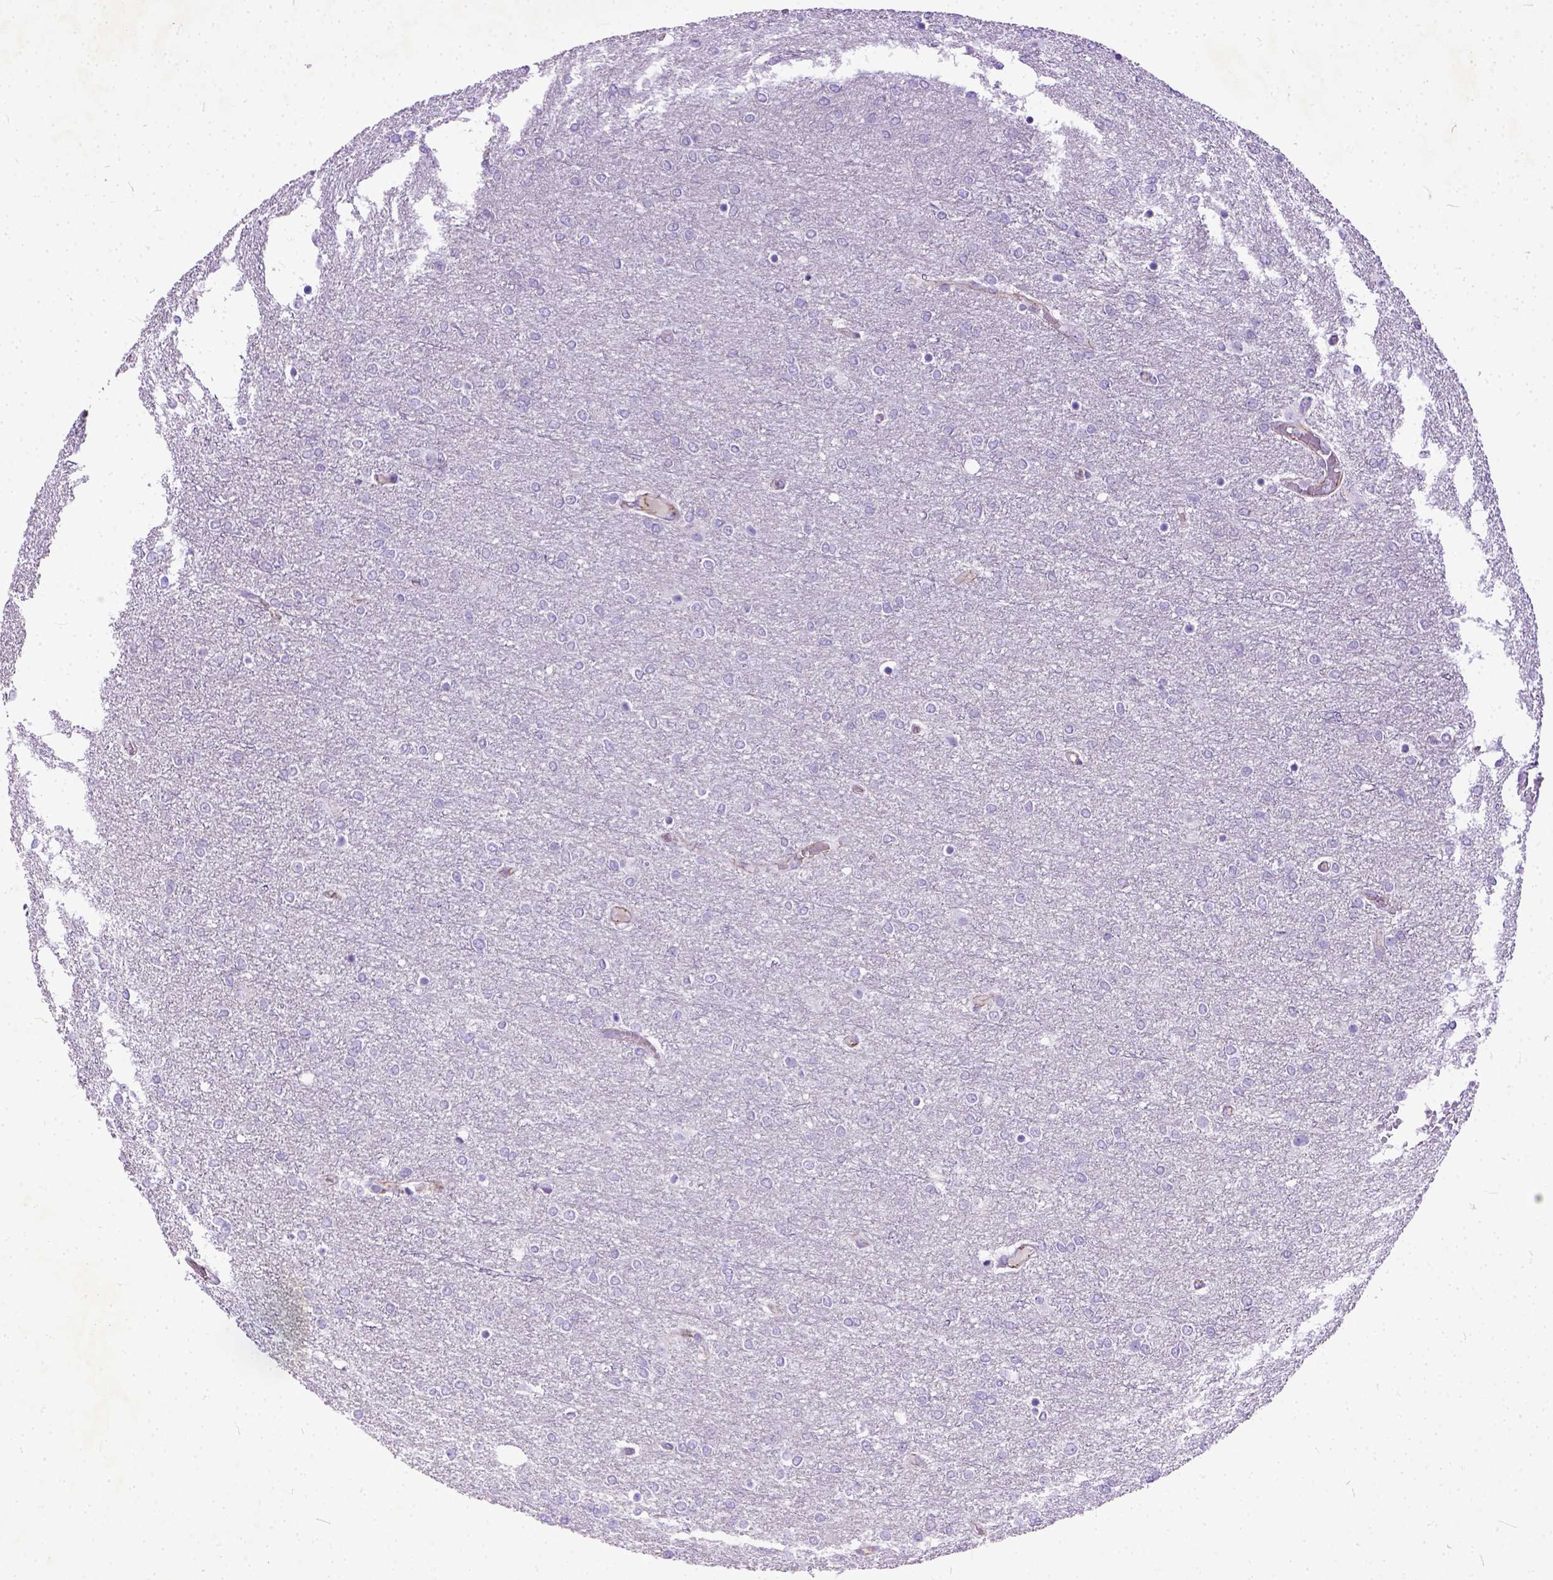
{"staining": {"intensity": "negative", "quantity": "none", "location": "none"}, "tissue": "glioma", "cell_type": "Tumor cells", "image_type": "cancer", "snomed": [{"axis": "morphology", "description": "Glioma, malignant, High grade"}, {"axis": "topography", "description": "Brain"}], "caption": "Photomicrograph shows no significant protein expression in tumor cells of glioma.", "gene": "ADGRF1", "patient": {"sex": "female", "age": 61}}